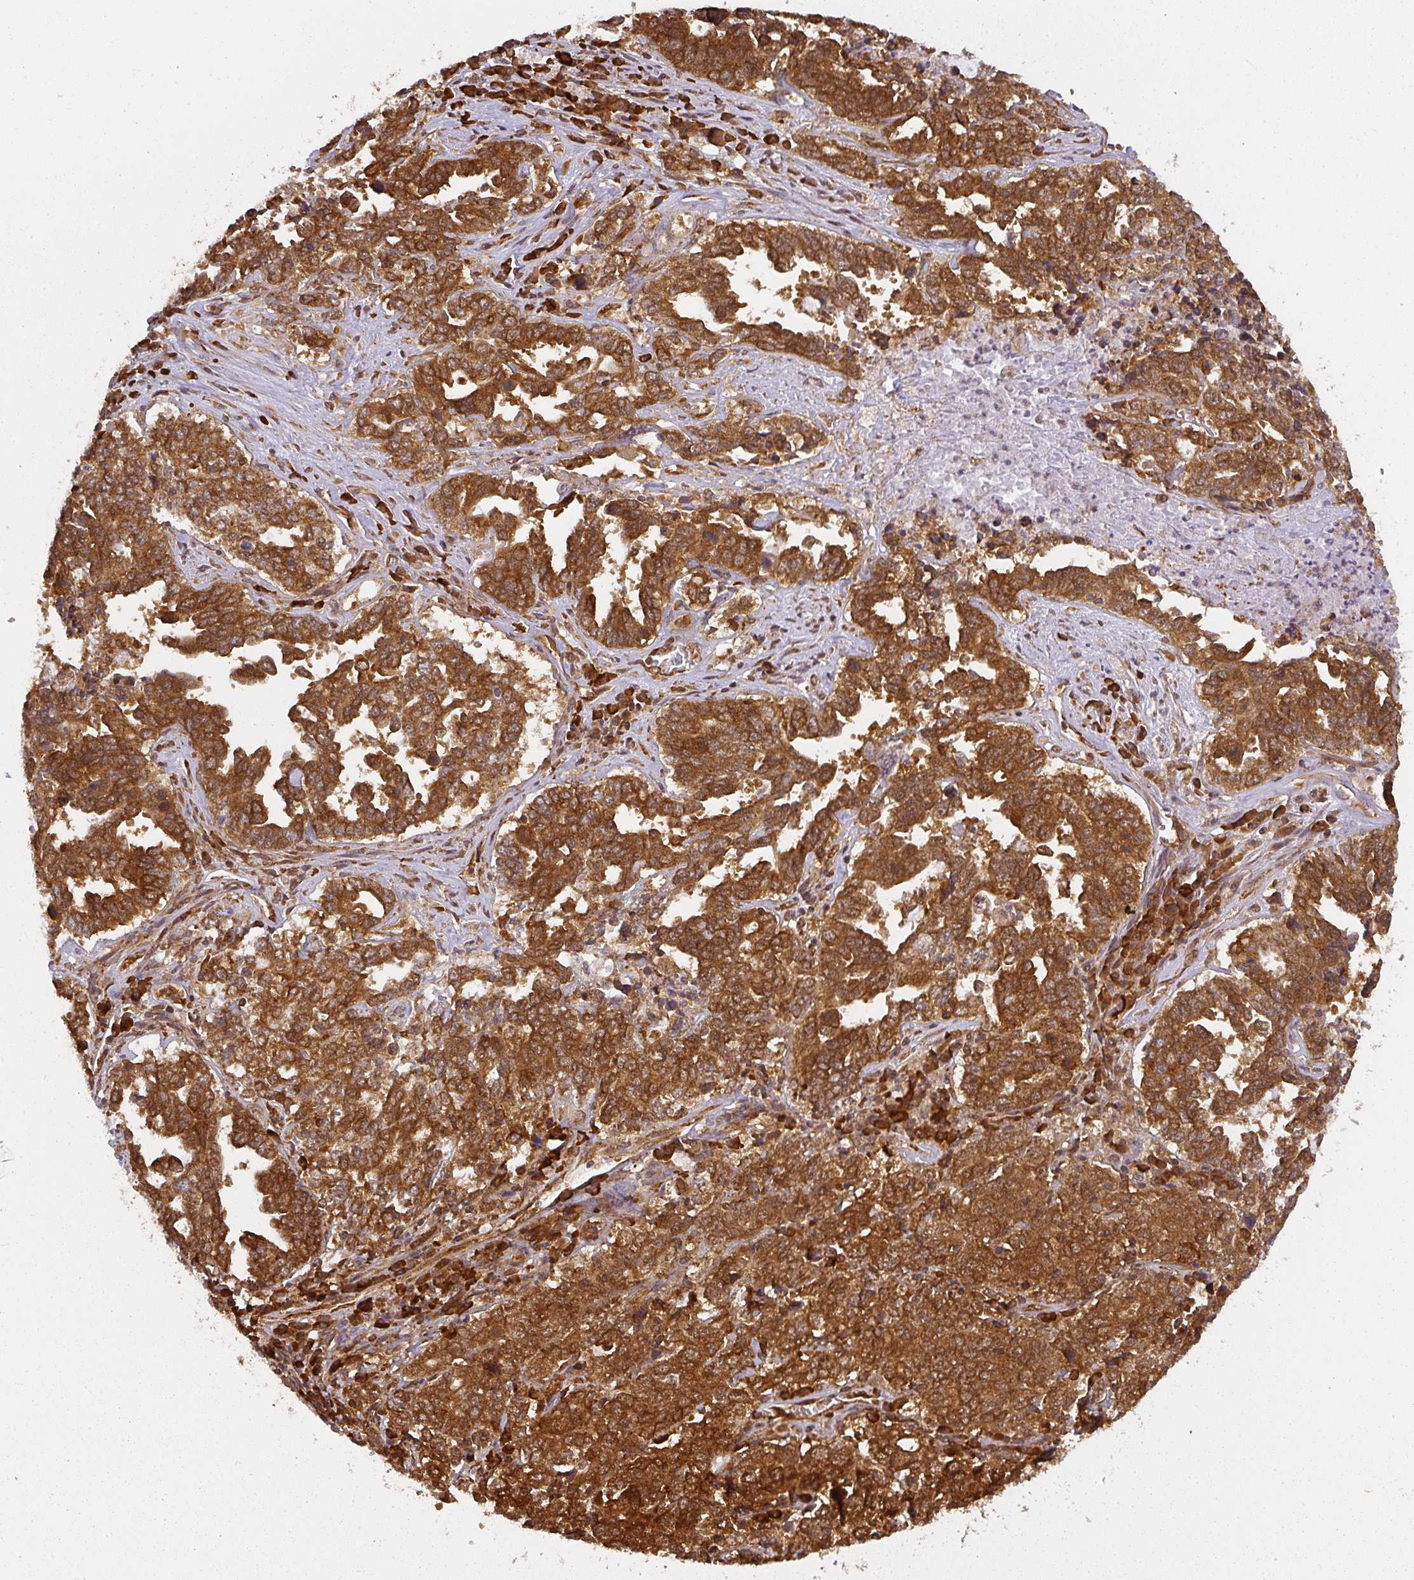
{"staining": {"intensity": "strong", "quantity": ">75%", "location": "cytoplasmic/membranous"}, "tissue": "ovarian cancer", "cell_type": "Tumor cells", "image_type": "cancer", "snomed": [{"axis": "morphology", "description": "Carcinoma, endometroid"}, {"axis": "topography", "description": "Ovary"}], "caption": "Ovarian cancer was stained to show a protein in brown. There is high levels of strong cytoplasmic/membranous positivity in about >75% of tumor cells. (DAB (3,3'-diaminobenzidine) IHC, brown staining for protein, blue staining for nuclei).", "gene": "PPP6R3", "patient": {"sex": "female", "age": 62}}